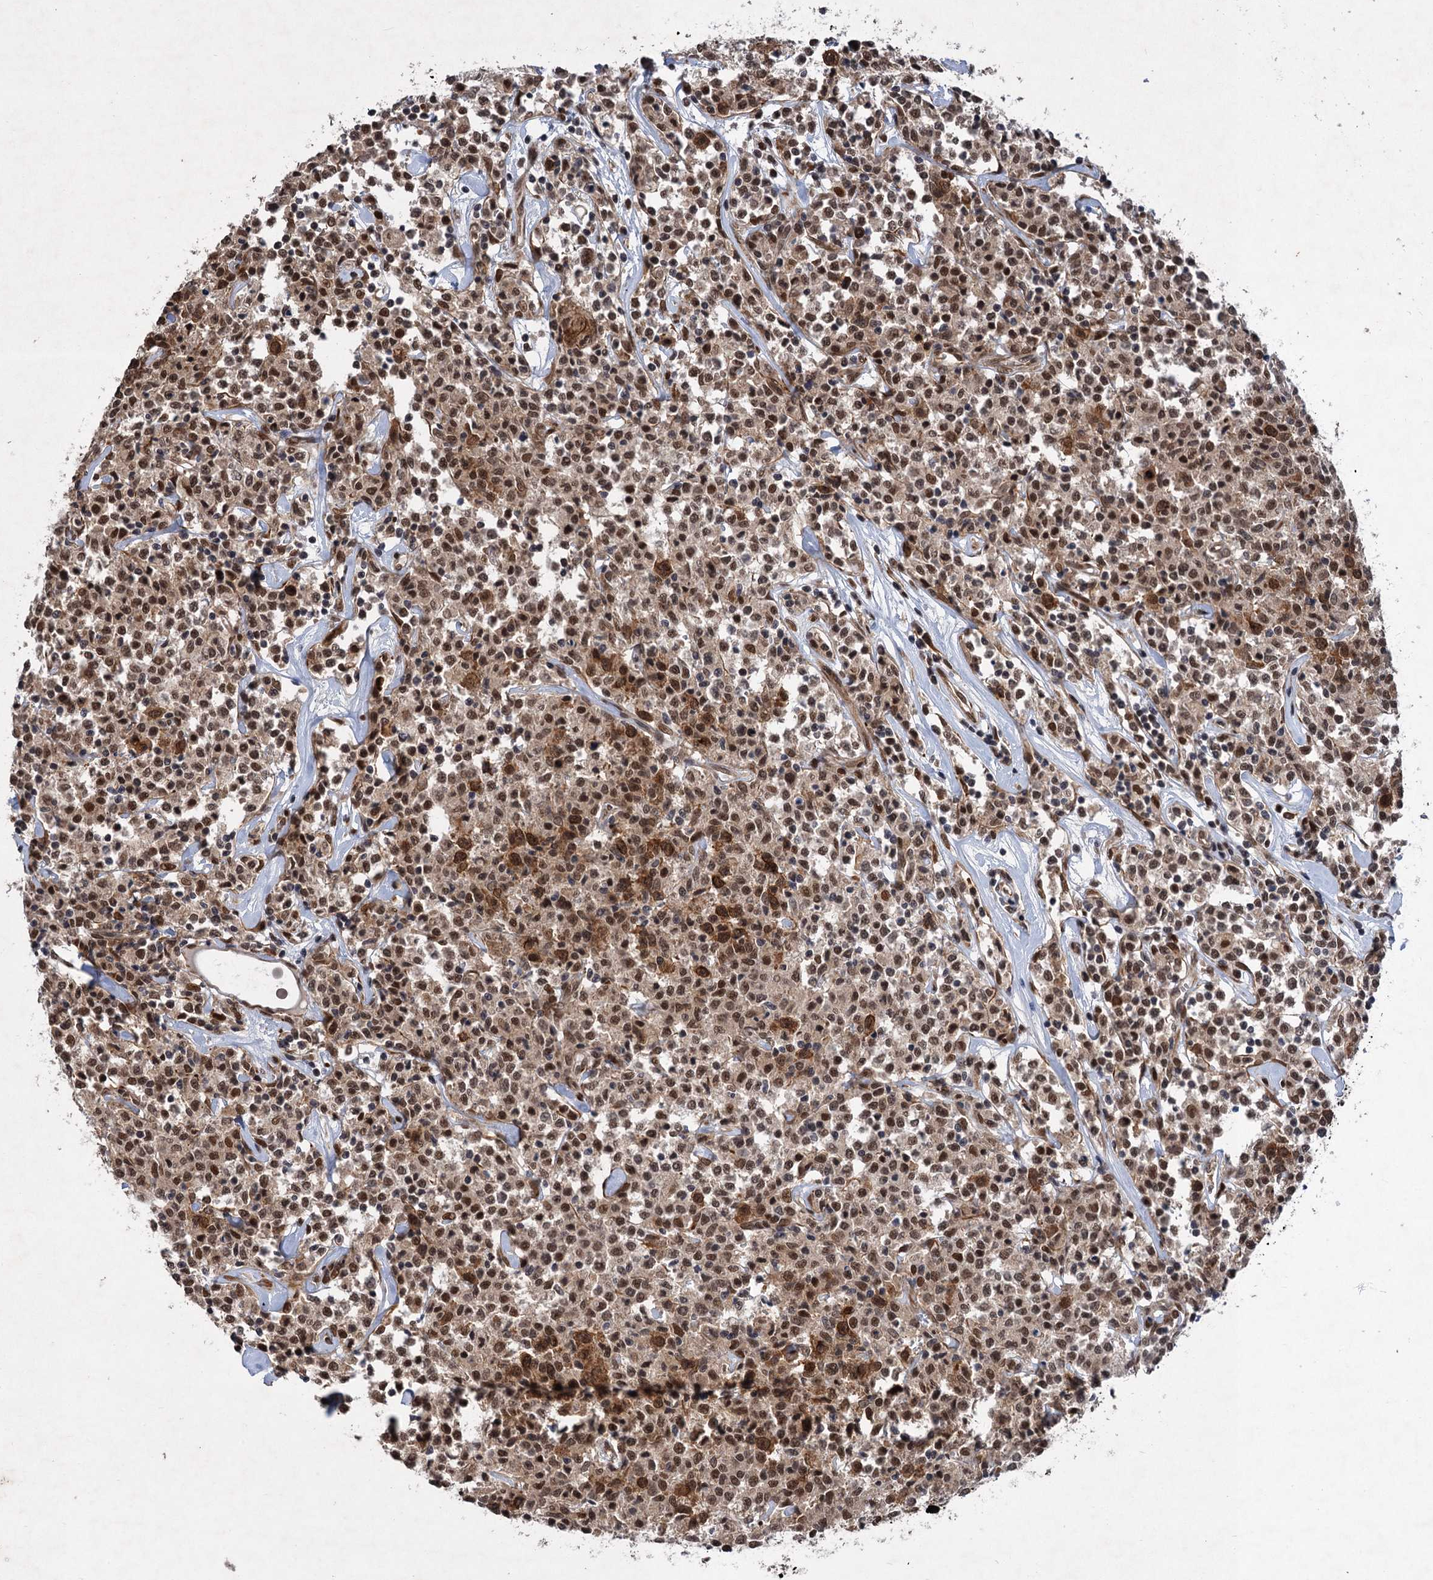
{"staining": {"intensity": "strong", "quantity": ">75%", "location": "cytoplasmic/membranous,nuclear"}, "tissue": "lymphoma", "cell_type": "Tumor cells", "image_type": "cancer", "snomed": [{"axis": "morphology", "description": "Malignant lymphoma, non-Hodgkin's type, Low grade"}, {"axis": "topography", "description": "Small intestine"}], "caption": "DAB immunohistochemical staining of human lymphoma reveals strong cytoplasmic/membranous and nuclear protein expression in about >75% of tumor cells. Ihc stains the protein in brown and the nuclei are stained blue.", "gene": "TTC31", "patient": {"sex": "female", "age": 59}}